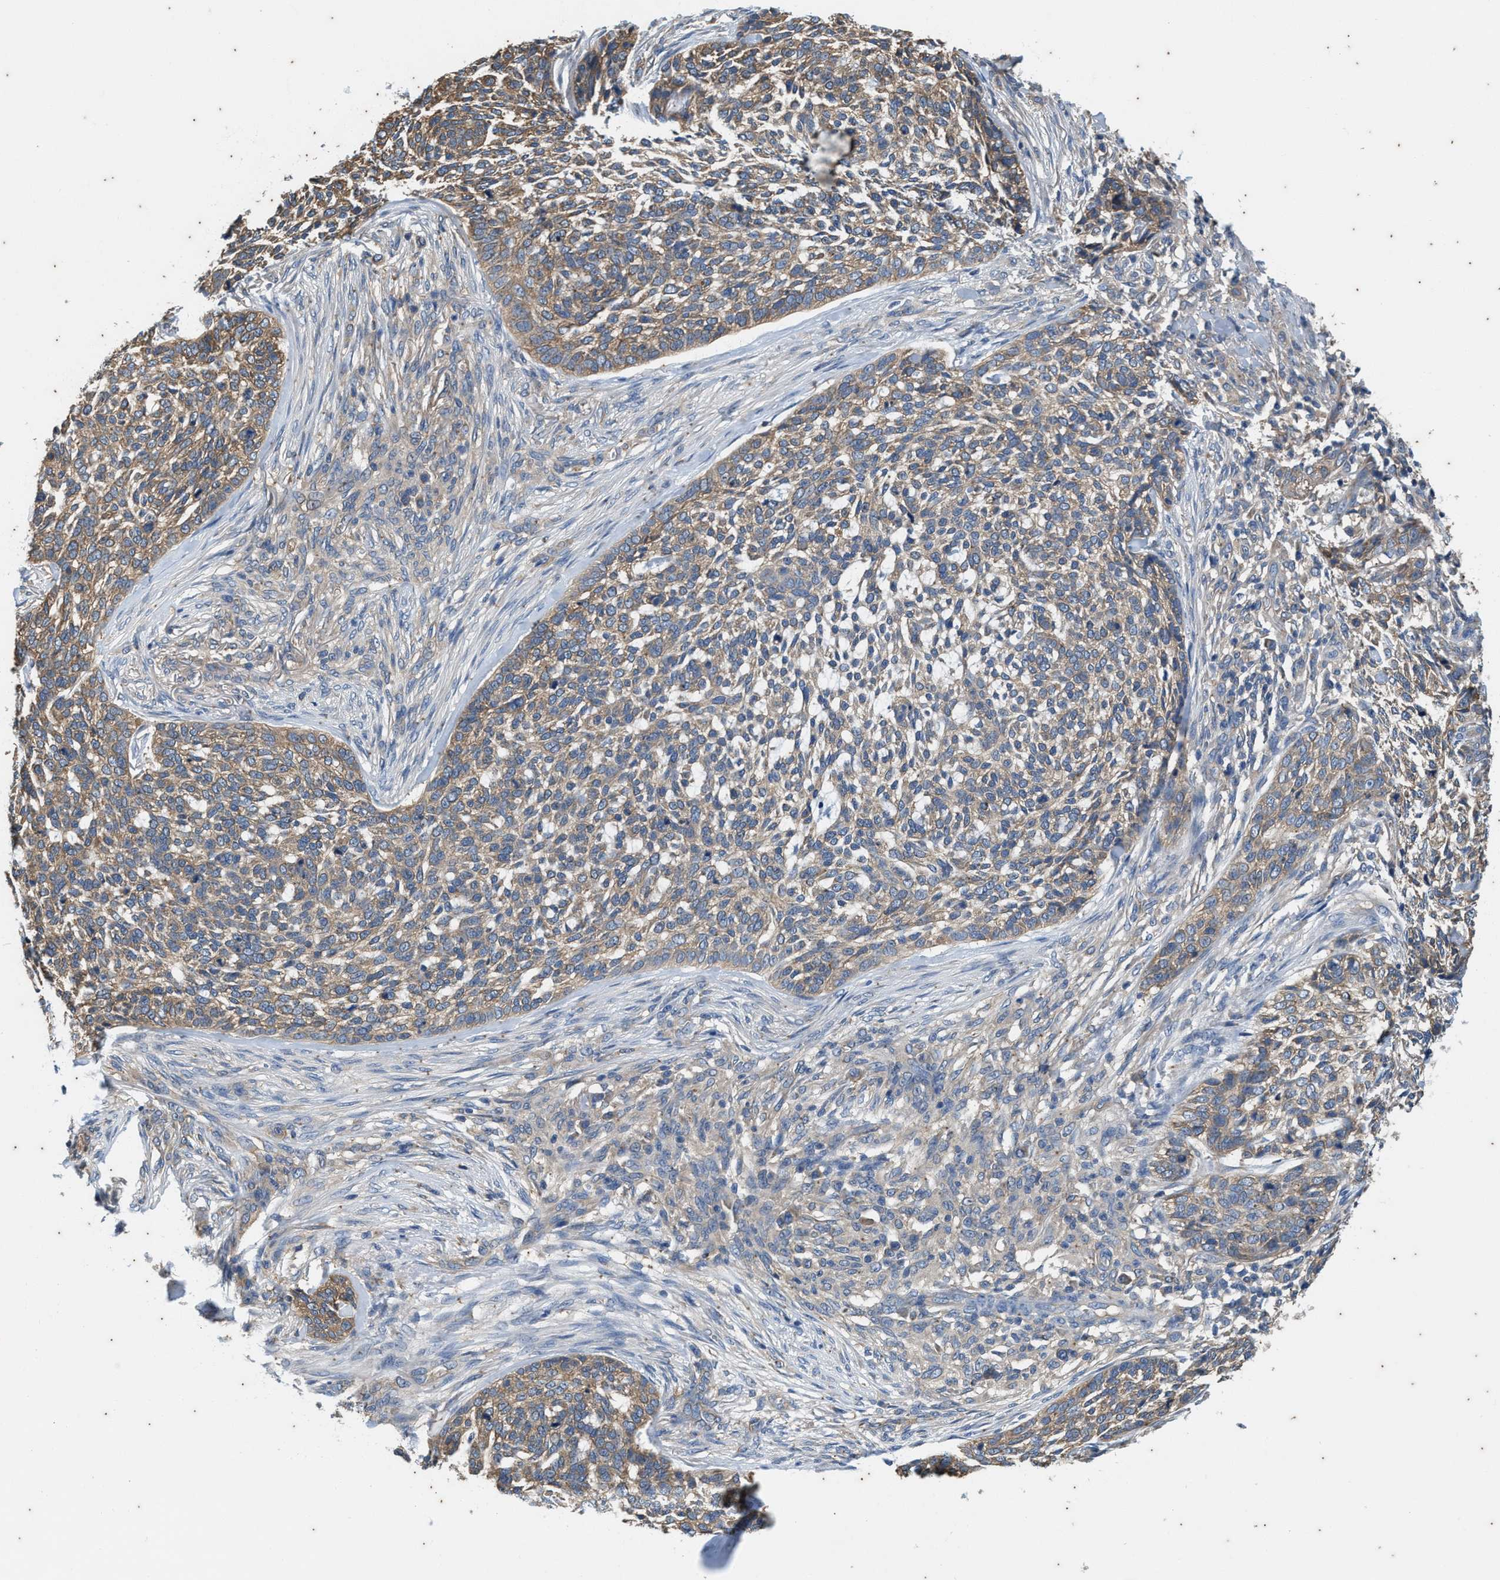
{"staining": {"intensity": "weak", "quantity": ">75%", "location": "cytoplasmic/membranous"}, "tissue": "skin cancer", "cell_type": "Tumor cells", "image_type": "cancer", "snomed": [{"axis": "morphology", "description": "Basal cell carcinoma"}, {"axis": "topography", "description": "Skin"}], "caption": "Brown immunohistochemical staining in human skin cancer exhibits weak cytoplasmic/membranous staining in approximately >75% of tumor cells.", "gene": "COX19", "patient": {"sex": "female", "age": 64}}